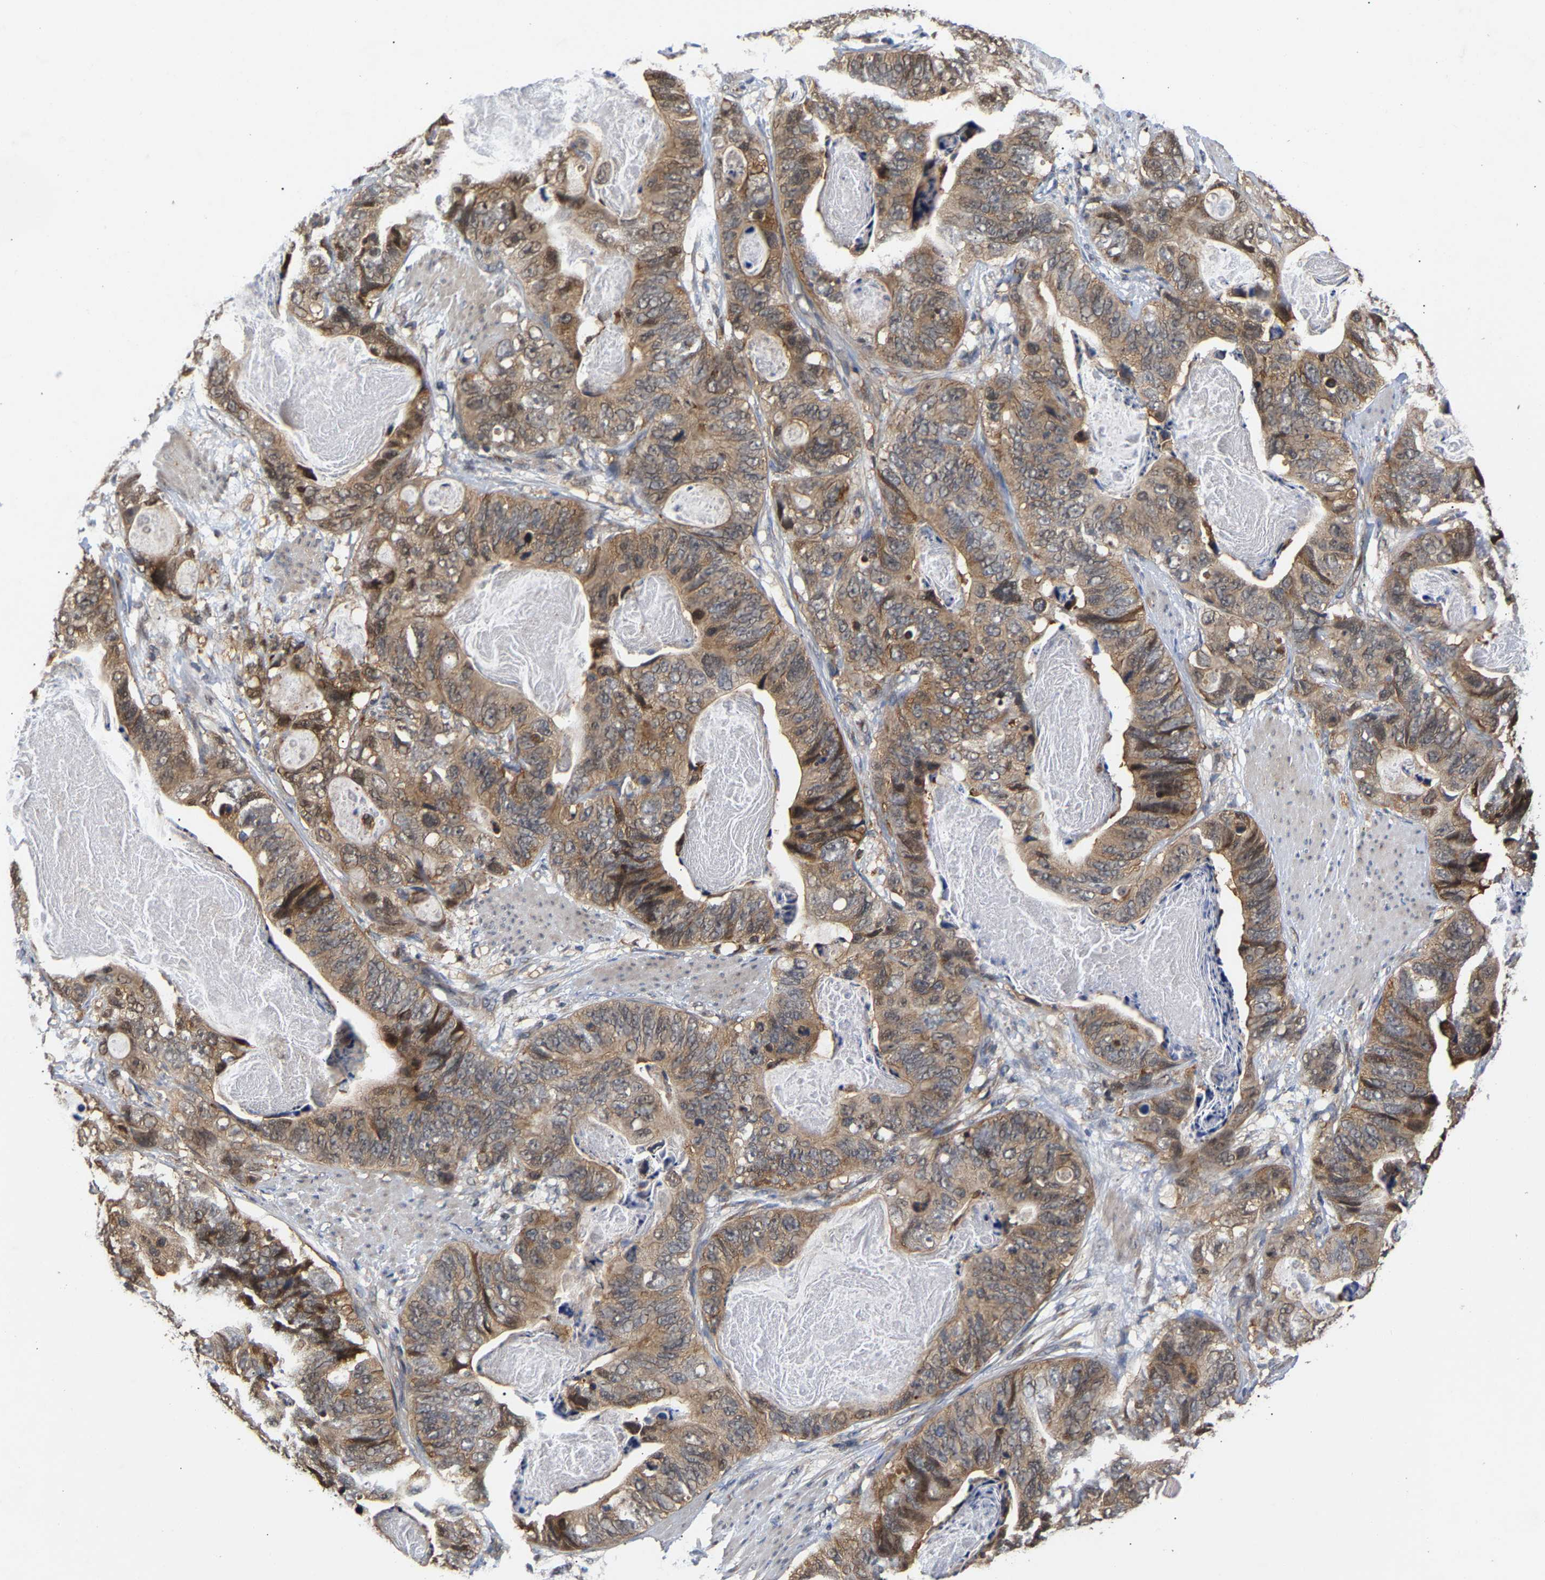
{"staining": {"intensity": "moderate", "quantity": ">75%", "location": "cytoplasmic/membranous"}, "tissue": "stomach cancer", "cell_type": "Tumor cells", "image_type": "cancer", "snomed": [{"axis": "morphology", "description": "Adenocarcinoma, NOS"}, {"axis": "topography", "description": "Stomach"}], "caption": "Protein expression analysis of human stomach cancer (adenocarcinoma) reveals moderate cytoplasmic/membranous expression in approximately >75% of tumor cells.", "gene": "CLIP2", "patient": {"sex": "female", "age": 89}}